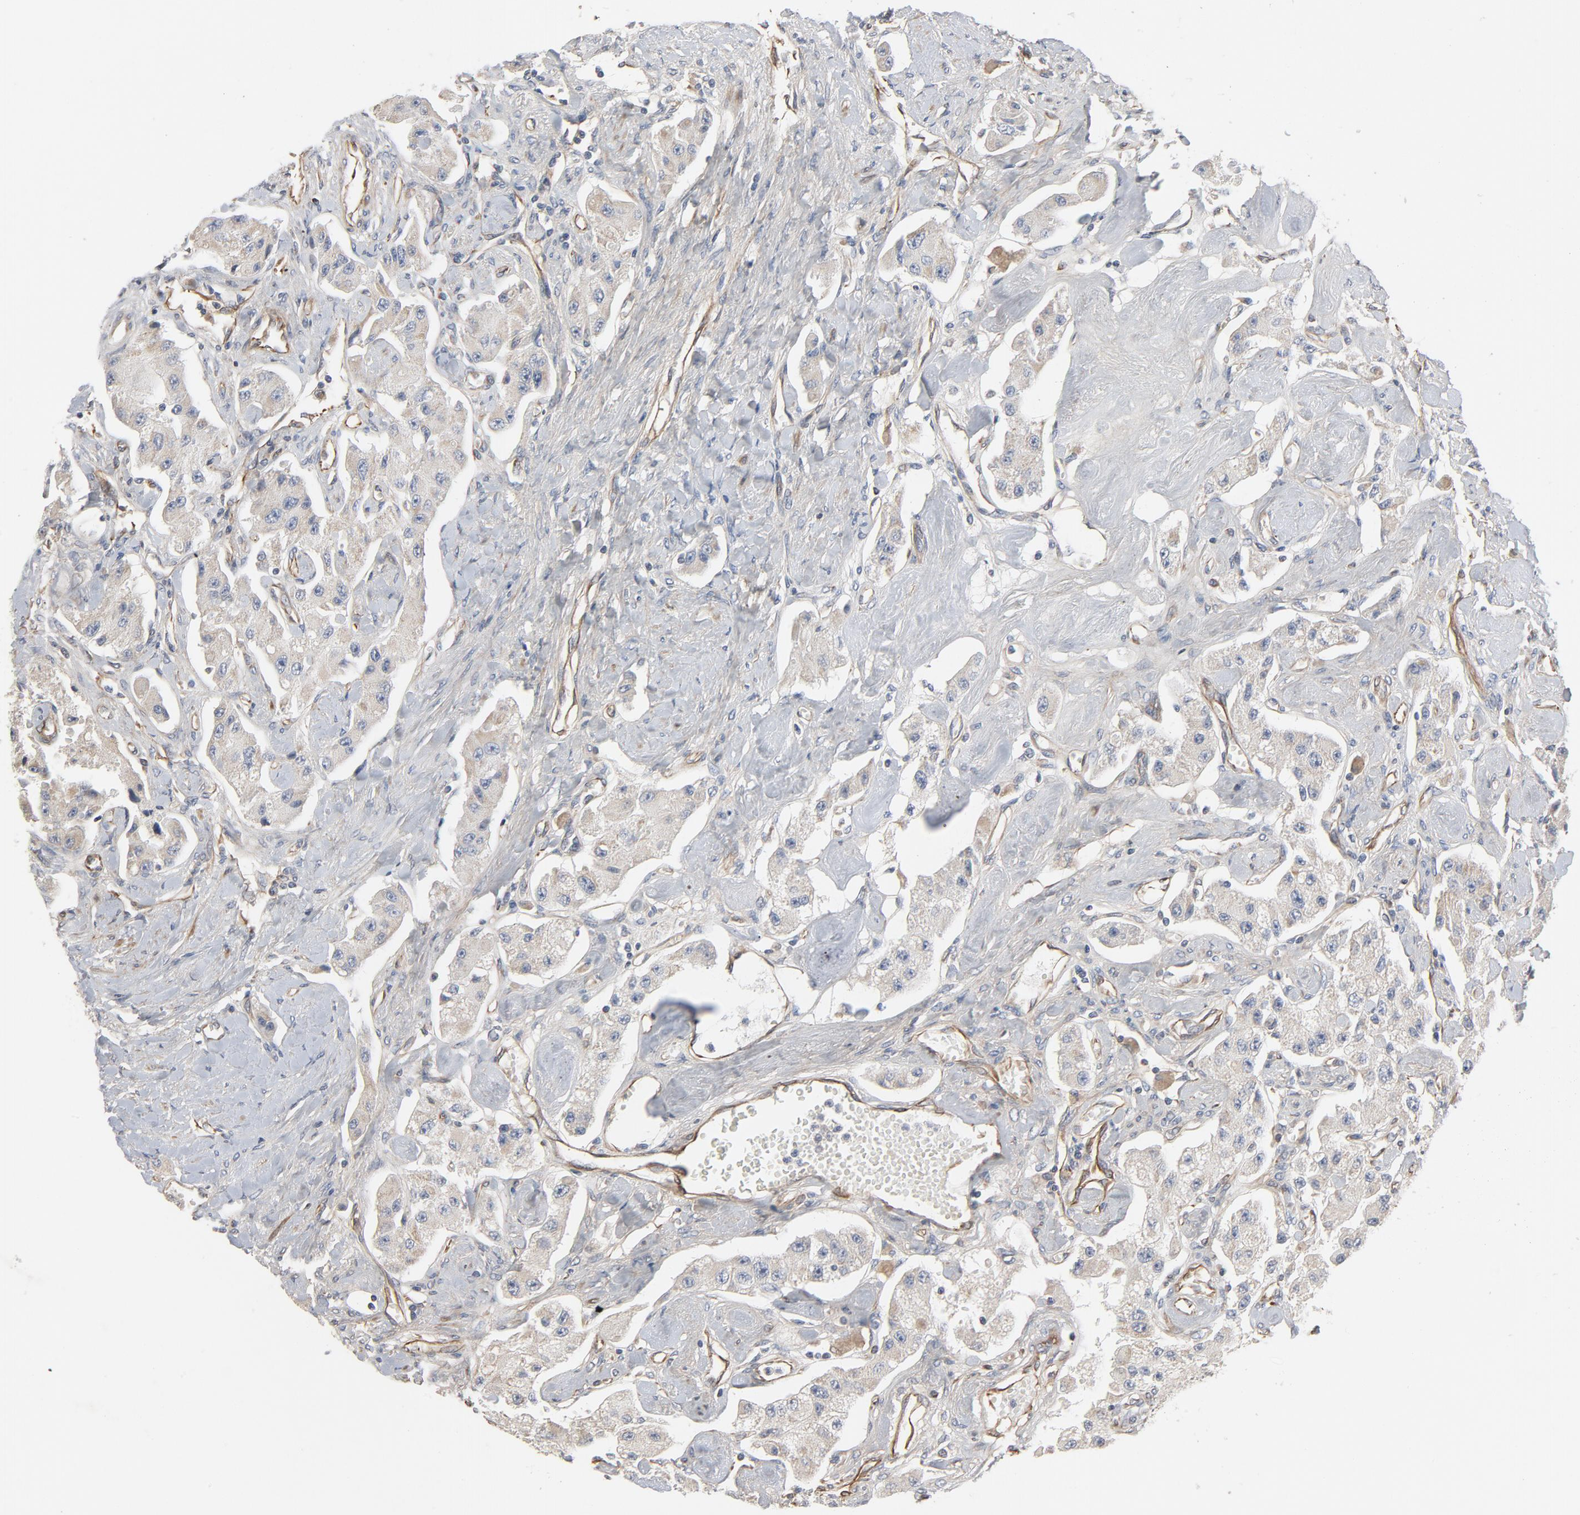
{"staining": {"intensity": "weak", "quantity": "25%-75%", "location": "cytoplasmic/membranous"}, "tissue": "carcinoid", "cell_type": "Tumor cells", "image_type": "cancer", "snomed": [{"axis": "morphology", "description": "Carcinoid, malignant, NOS"}, {"axis": "topography", "description": "Pancreas"}], "caption": "Protein staining of carcinoid (malignant) tissue demonstrates weak cytoplasmic/membranous expression in about 25%-75% of tumor cells. (brown staining indicates protein expression, while blue staining denotes nuclei).", "gene": "TRIOBP", "patient": {"sex": "male", "age": 41}}